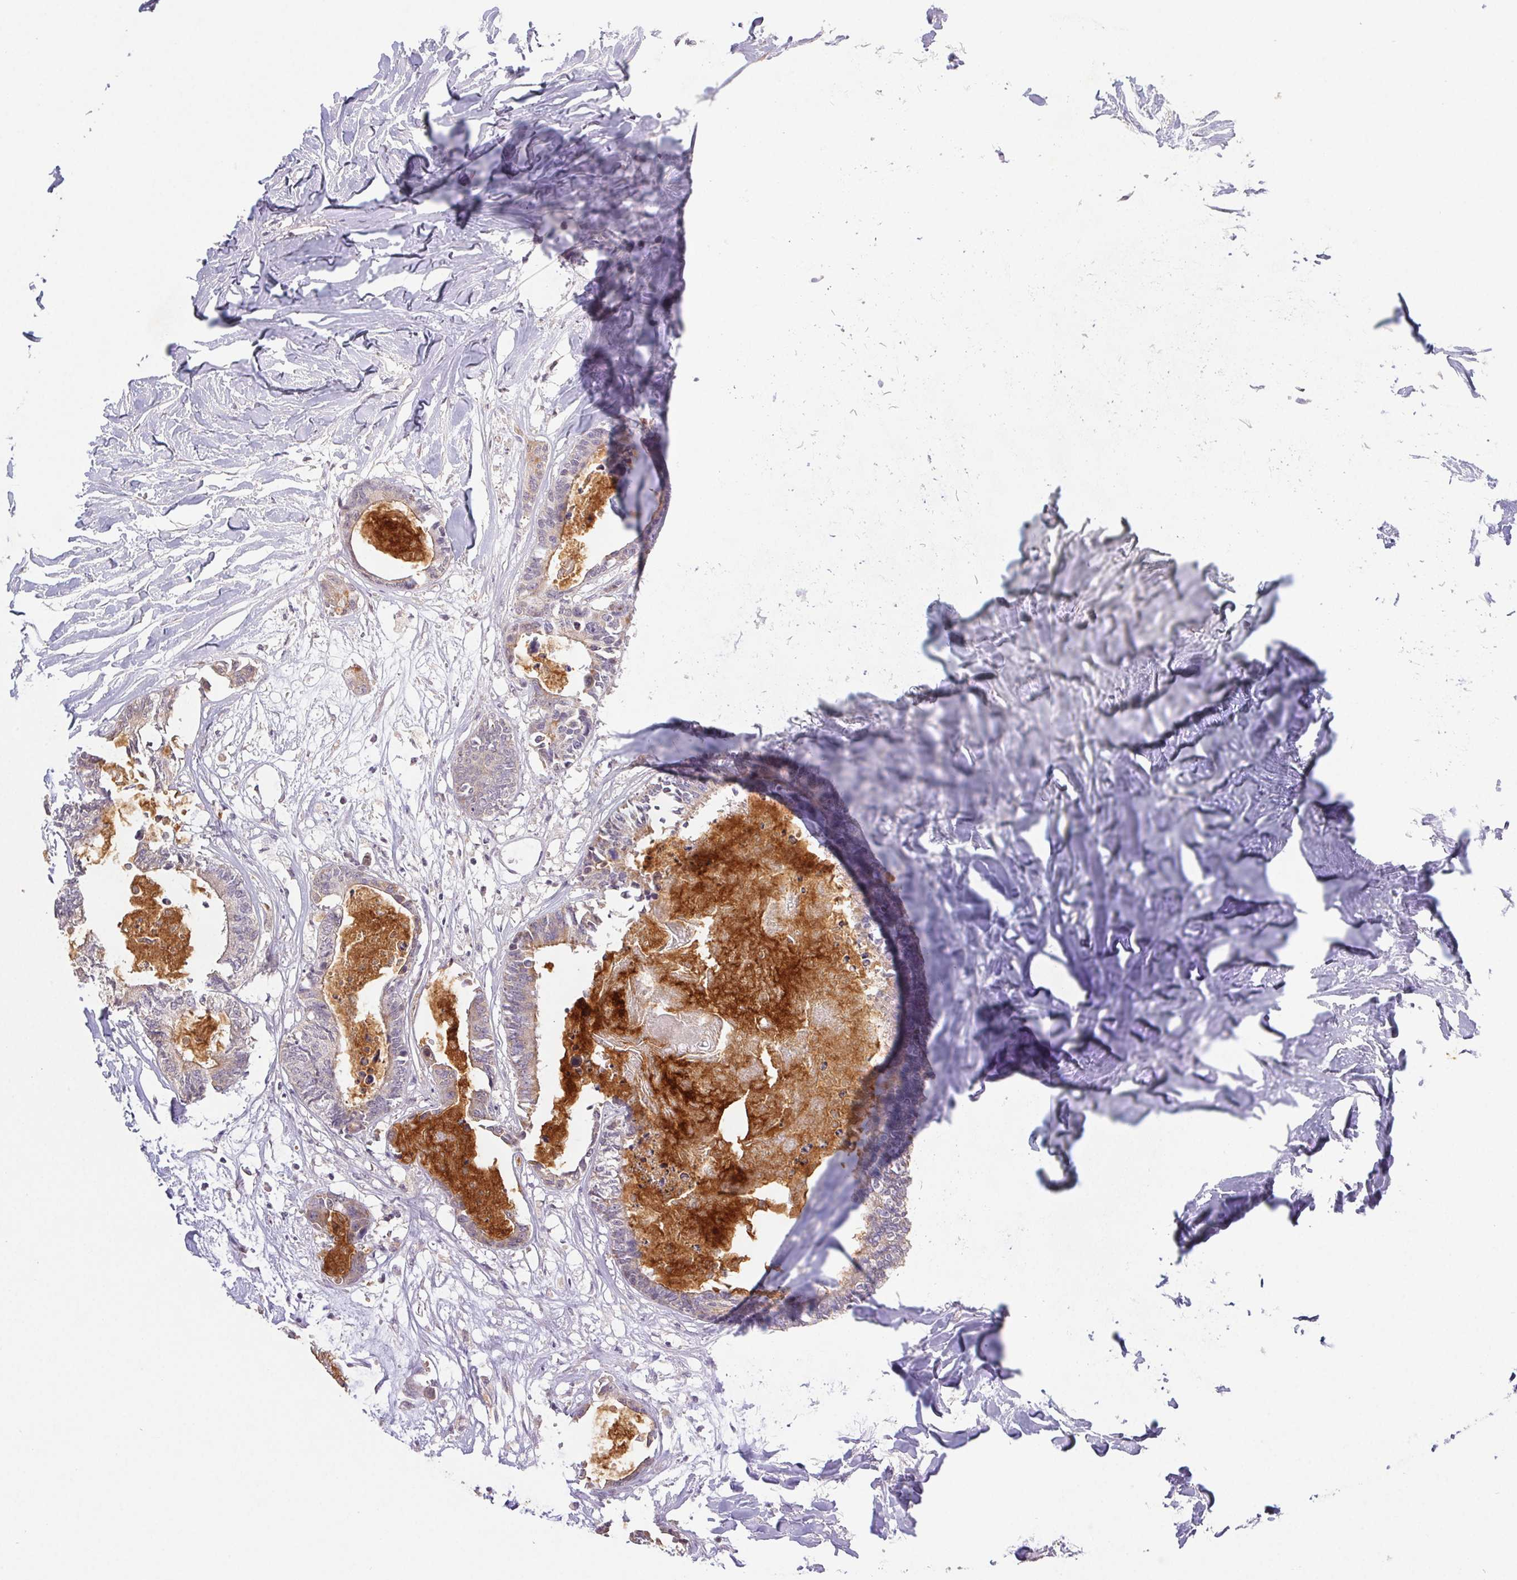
{"staining": {"intensity": "moderate", "quantity": "<25%", "location": "cytoplasmic/membranous"}, "tissue": "colorectal cancer", "cell_type": "Tumor cells", "image_type": "cancer", "snomed": [{"axis": "morphology", "description": "Adenocarcinoma, NOS"}, {"axis": "topography", "description": "Colon"}, {"axis": "topography", "description": "Rectum"}], "caption": "Approximately <25% of tumor cells in human colorectal cancer (adenocarcinoma) reveal moderate cytoplasmic/membranous protein staining as visualized by brown immunohistochemical staining.", "gene": "RAB11A", "patient": {"sex": "male", "age": 57}}